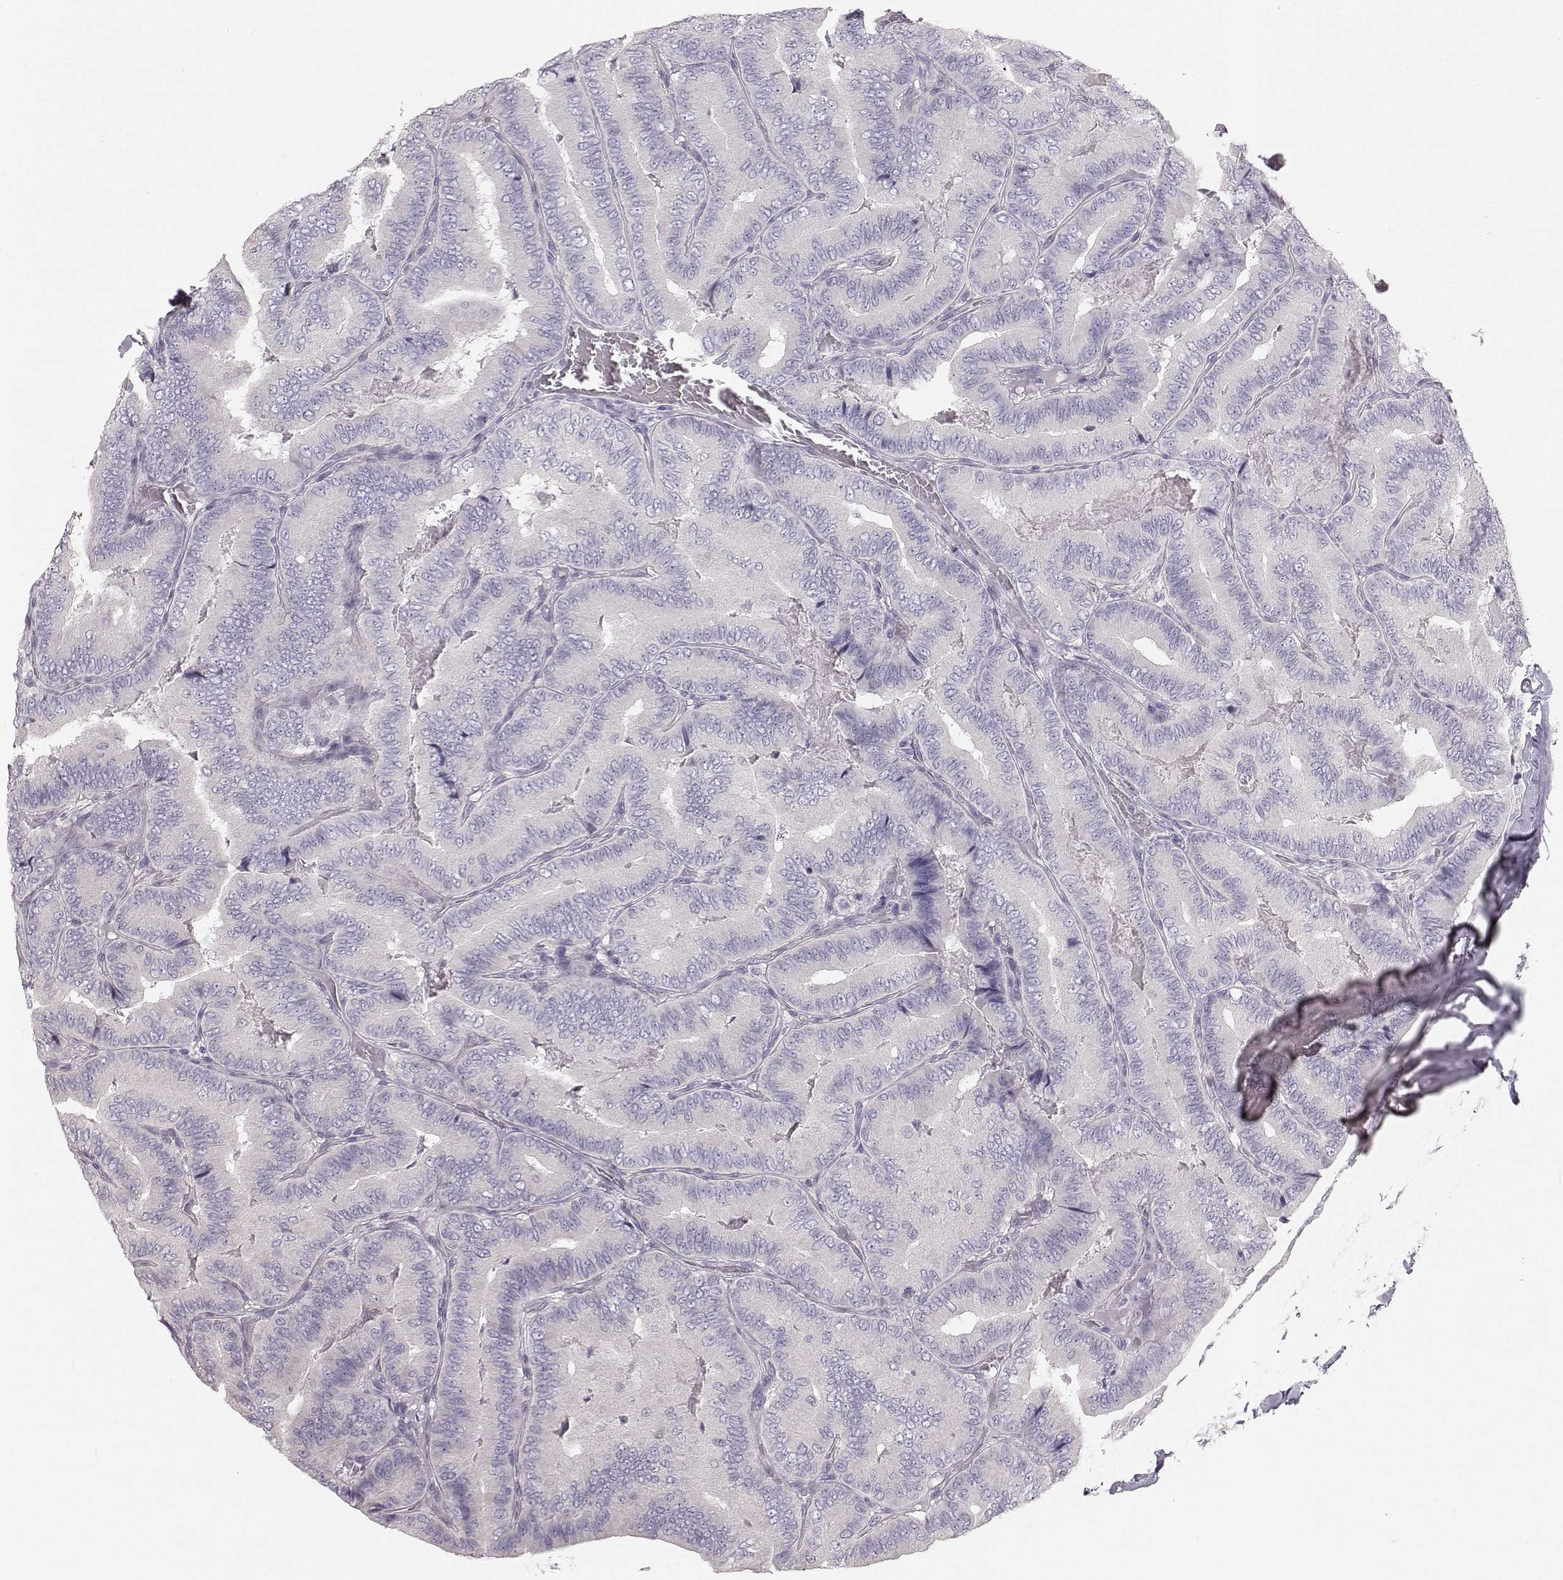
{"staining": {"intensity": "negative", "quantity": "none", "location": "none"}, "tissue": "thyroid cancer", "cell_type": "Tumor cells", "image_type": "cancer", "snomed": [{"axis": "morphology", "description": "Papillary adenocarcinoma, NOS"}, {"axis": "topography", "description": "Thyroid gland"}], "caption": "DAB (3,3'-diaminobenzidine) immunohistochemical staining of papillary adenocarcinoma (thyroid) demonstrates no significant staining in tumor cells. (Brightfield microscopy of DAB immunohistochemistry at high magnification).", "gene": "OIP5", "patient": {"sex": "male", "age": 61}}